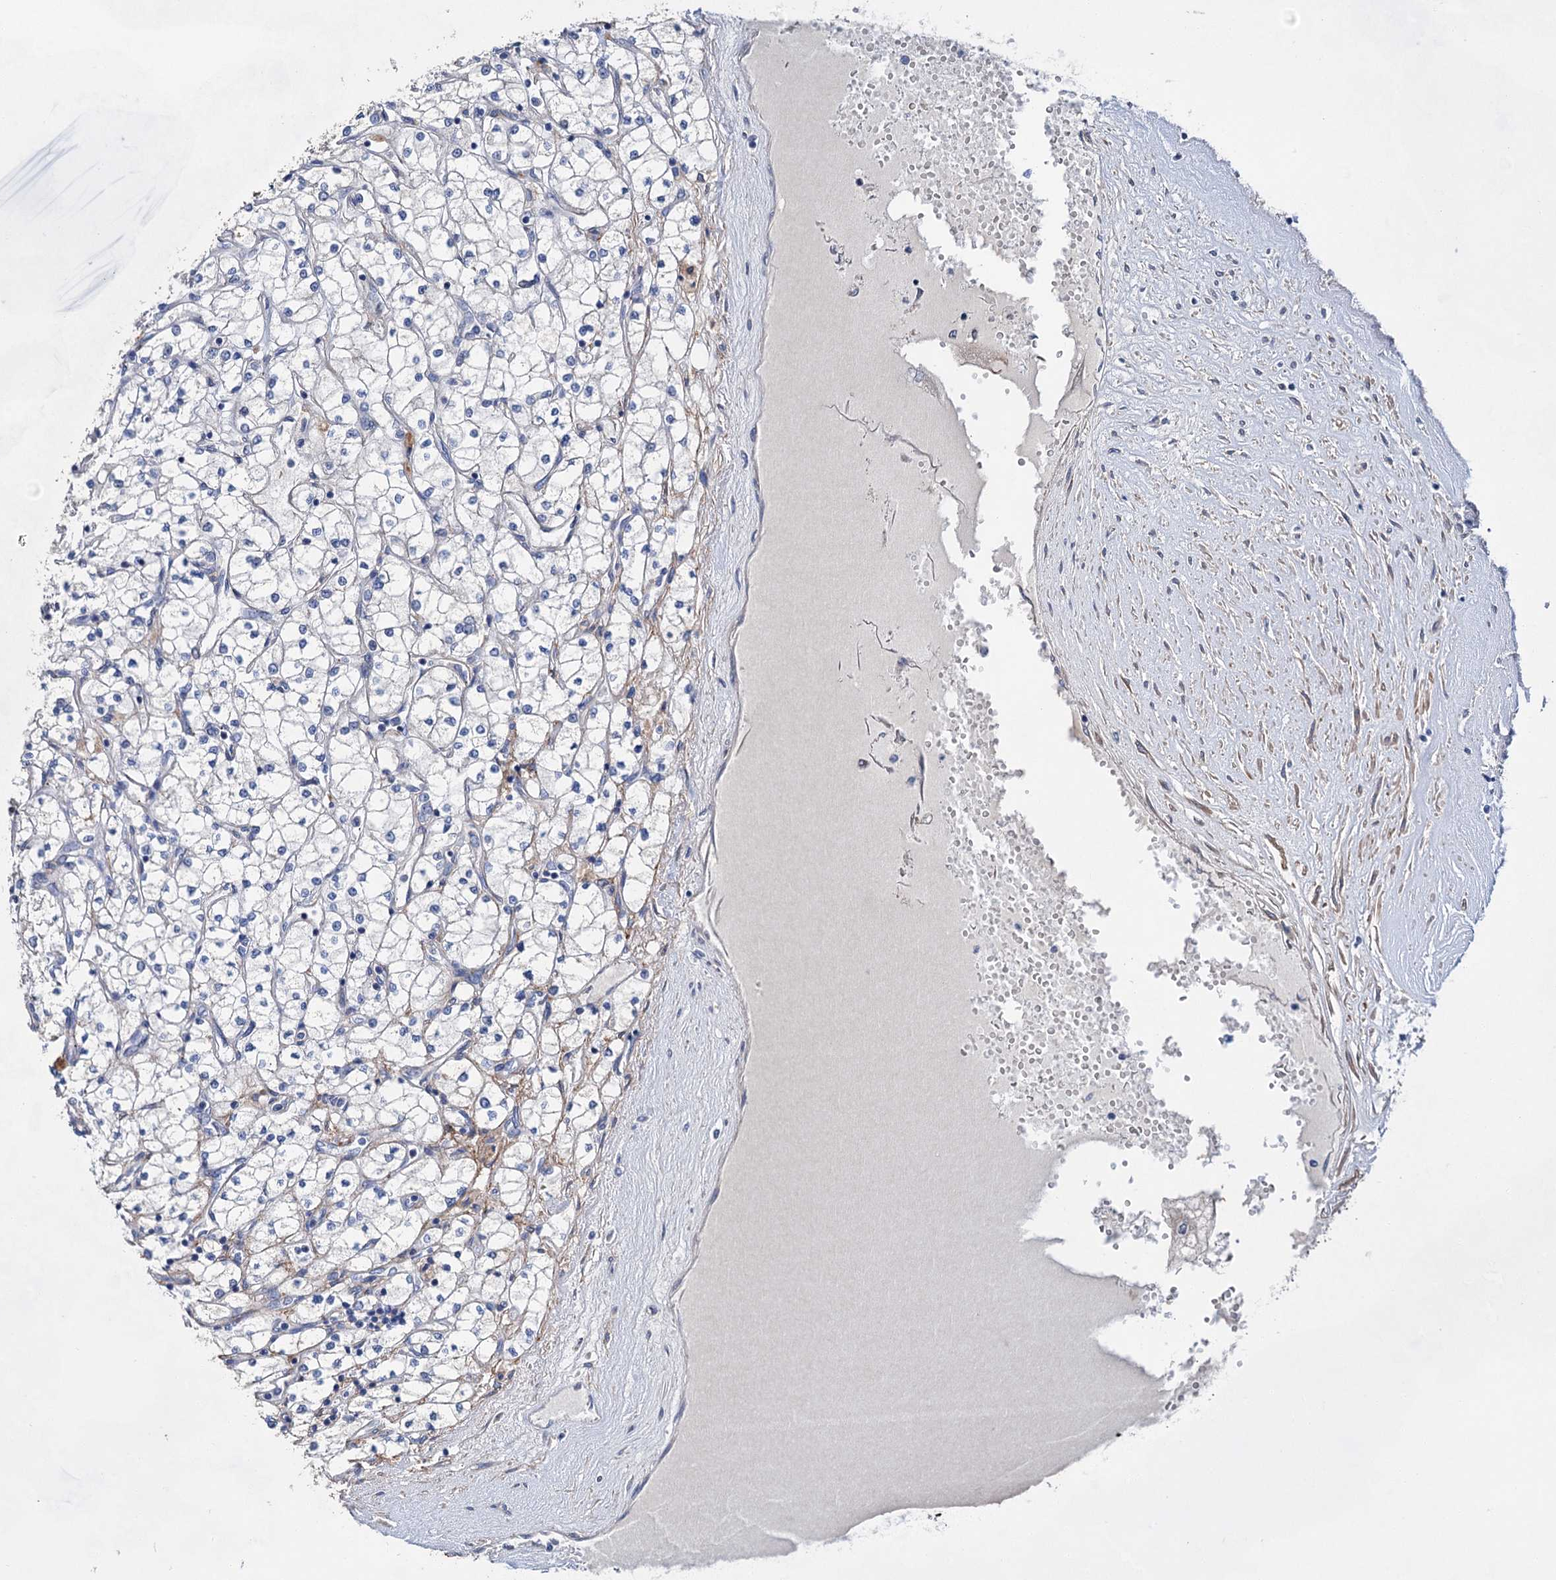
{"staining": {"intensity": "weak", "quantity": "<25%", "location": "cytoplasmic/membranous"}, "tissue": "renal cancer", "cell_type": "Tumor cells", "image_type": "cancer", "snomed": [{"axis": "morphology", "description": "Adenocarcinoma, NOS"}, {"axis": "topography", "description": "Kidney"}], "caption": "Histopathology image shows no protein staining in tumor cells of renal cancer (adenocarcinoma) tissue.", "gene": "GPR155", "patient": {"sex": "male", "age": 80}}